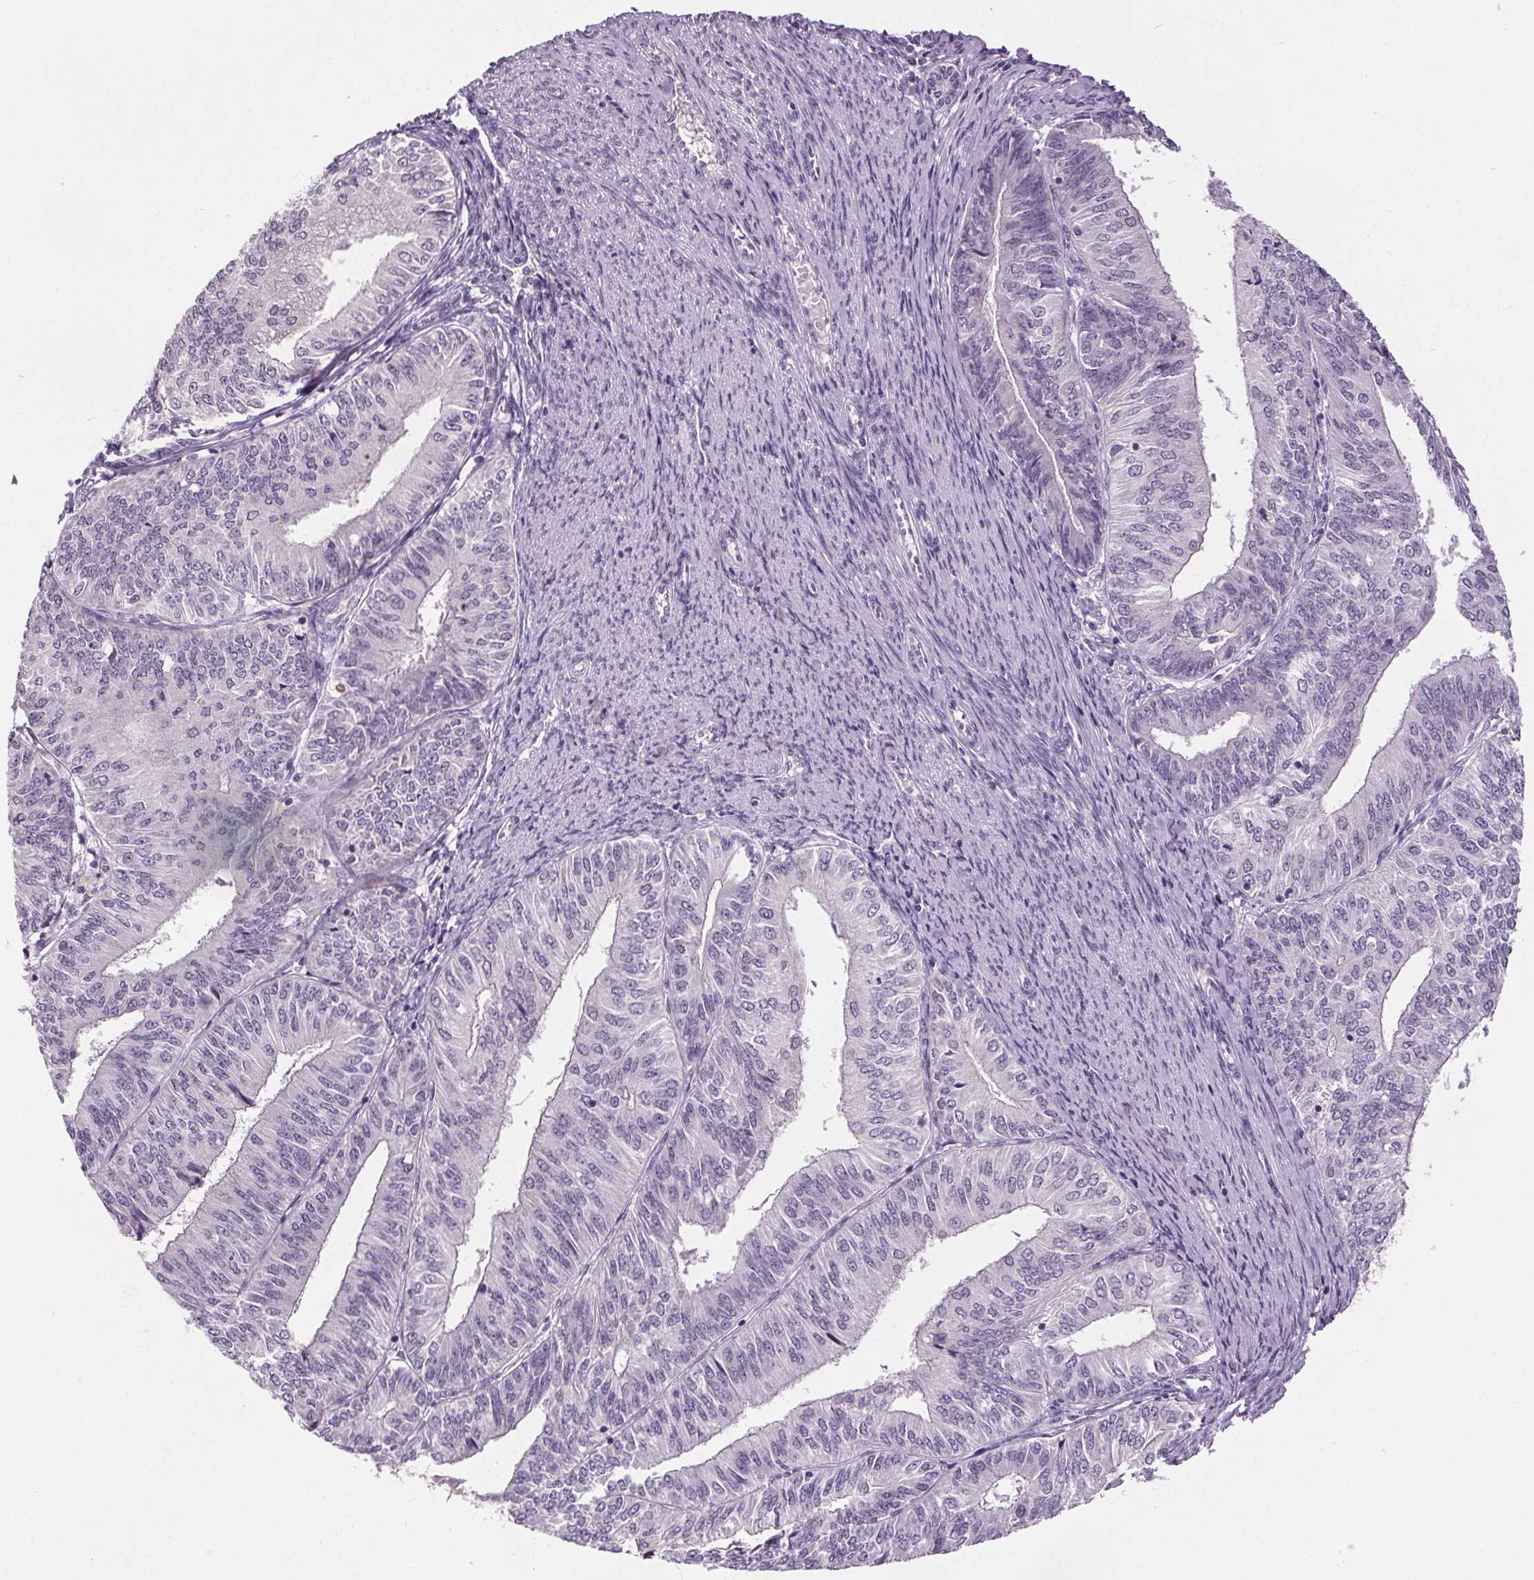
{"staining": {"intensity": "negative", "quantity": "none", "location": "none"}, "tissue": "endometrial cancer", "cell_type": "Tumor cells", "image_type": "cancer", "snomed": [{"axis": "morphology", "description": "Adenocarcinoma, NOS"}, {"axis": "topography", "description": "Endometrium"}], "caption": "Immunohistochemistry (IHC) of human adenocarcinoma (endometrial) shows no staining in tumor cells.", "gene": "SLC2A9", "patient": {"sex": "female", "age": 58}}